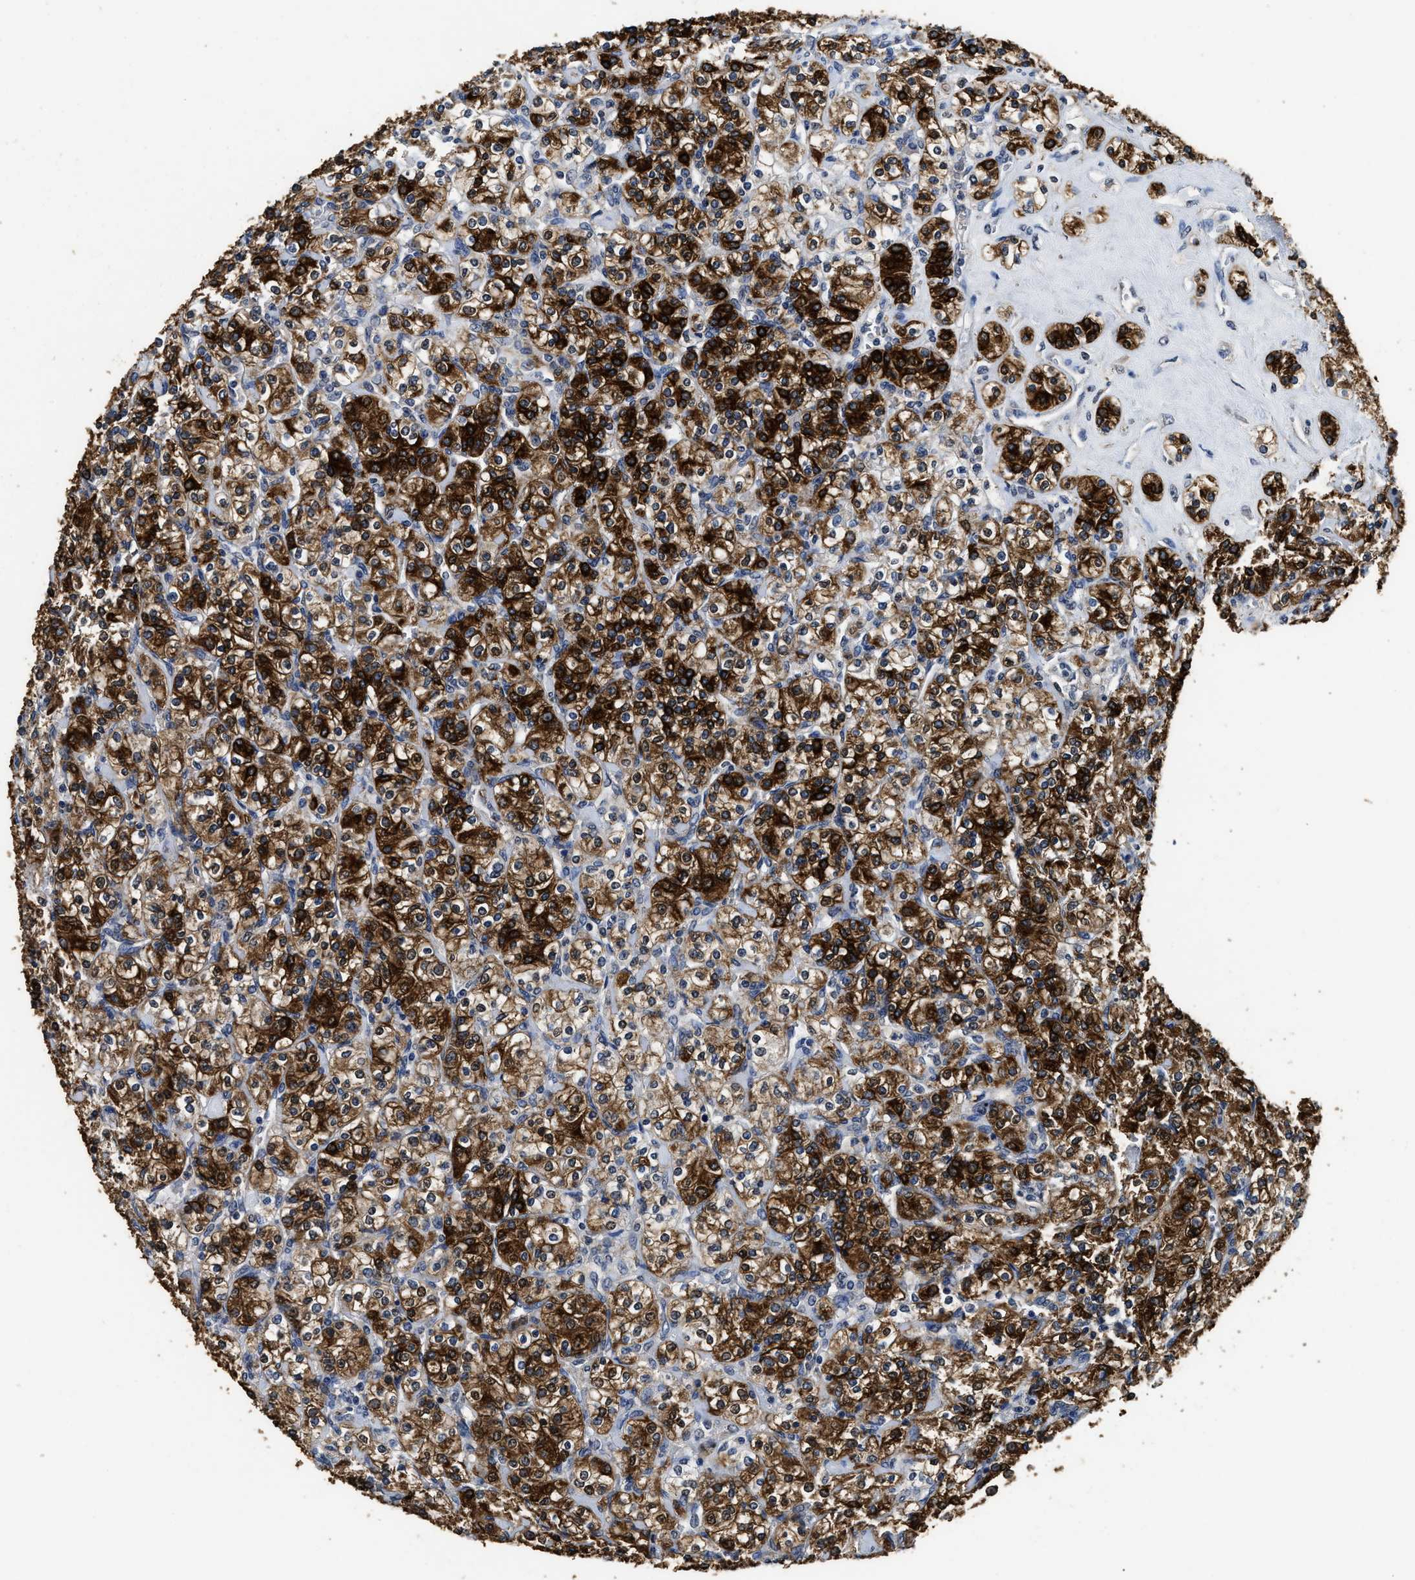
{"staining": {"intensity": "strong", "quantity": ">75%", "location": "cytoplasmic/membranous"}, "tissue": "renal cancer", "cell_type": "Tumor cells", "image_type": "cancer", "snomed": [{"axis": "morphology", "description": "Adenocarcinoma, NOS"}, {"axis": "topography", "description": "Kidney"}], "caption": "Brown immunohistochemical staining in renal cancer (adenocarcinoma) exhibits strong cytoplasmic/membranous staining in about >75% of tumor cells.", "gene": "CTNNA1", "patient": {"sex": "male", "age": 77}}